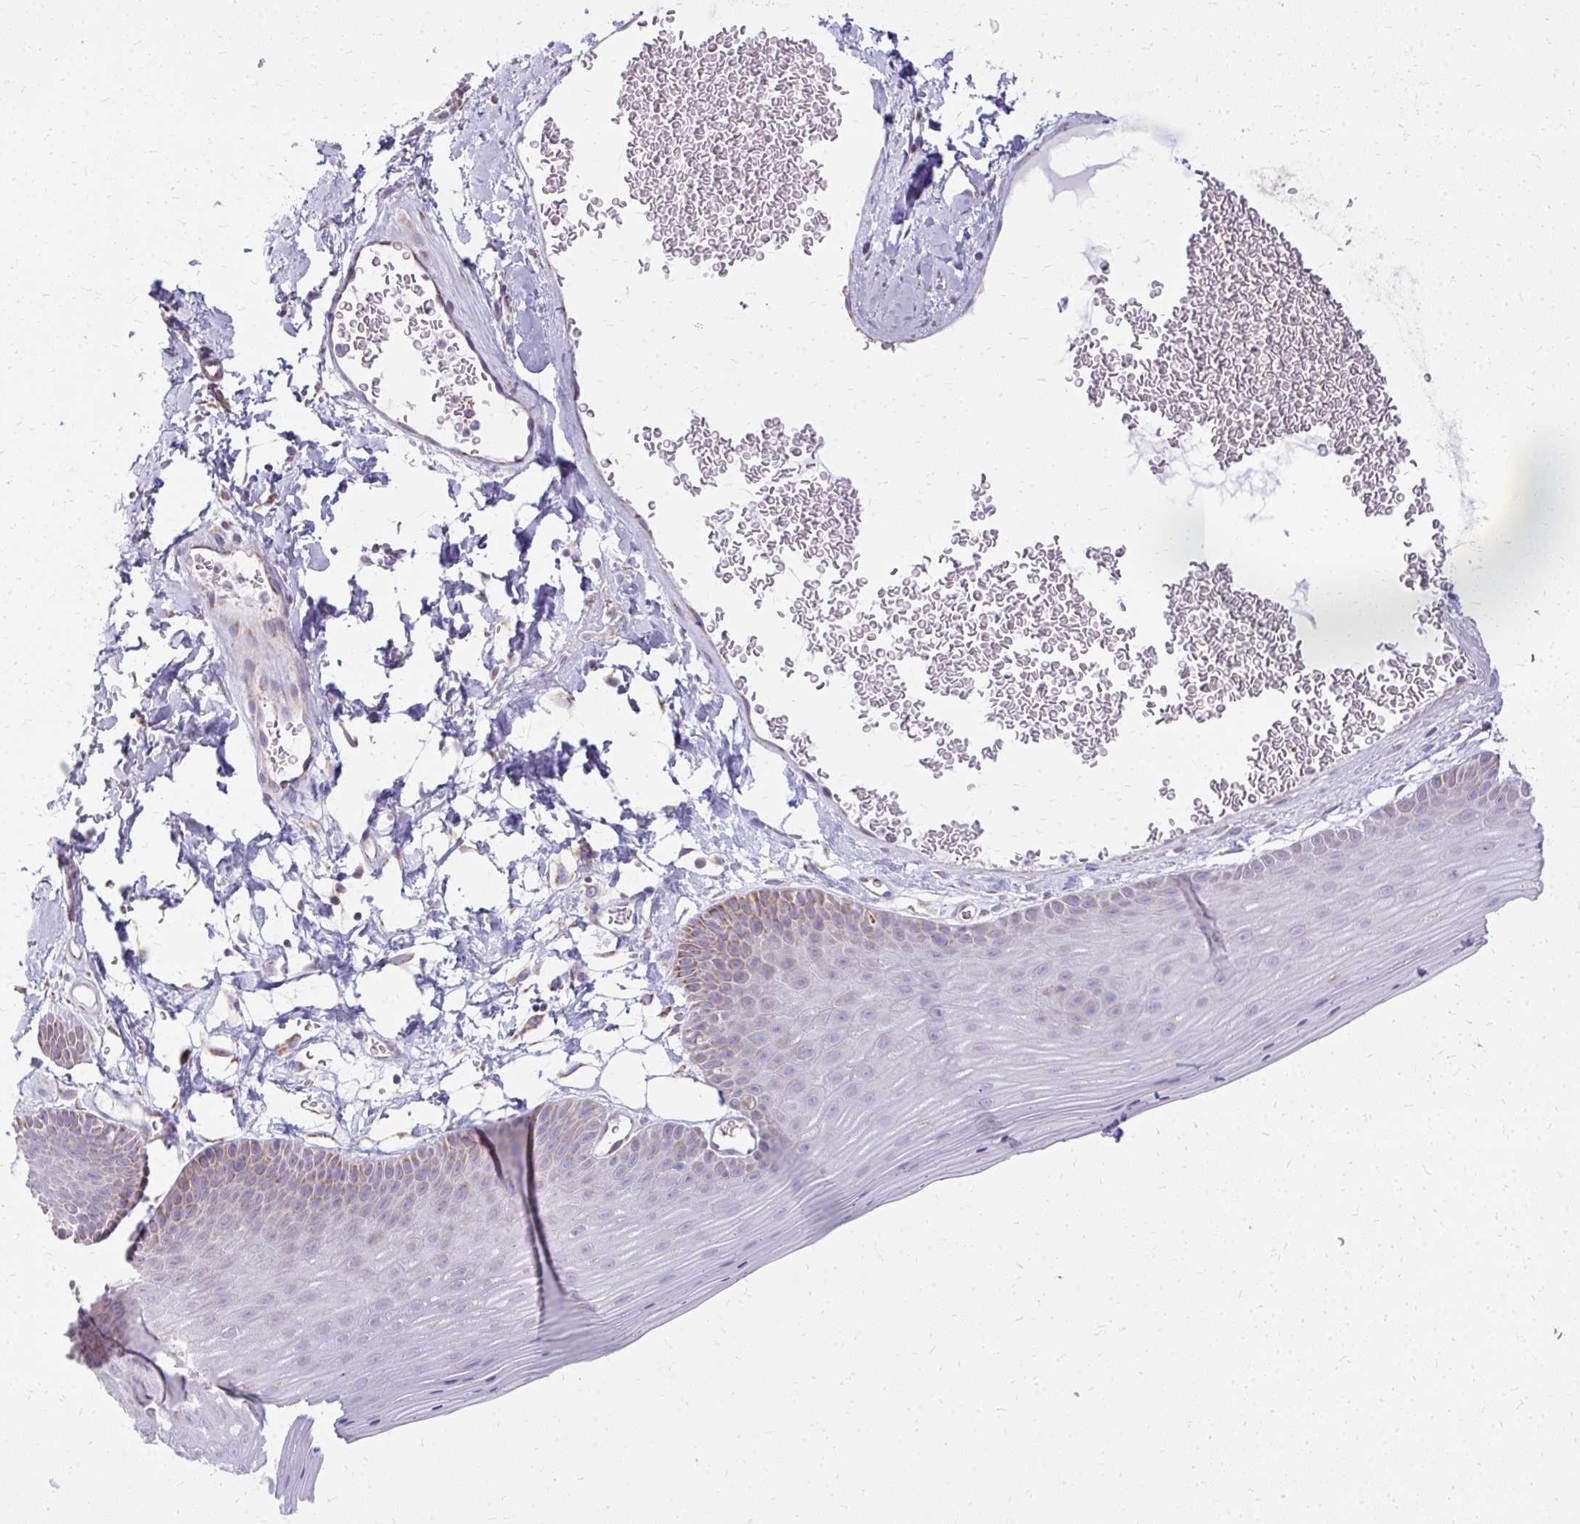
{"staining": {"intensity": "moderate", "quantity": "25%-75%", "location": "cytoplasmic/membranous"}, "tissue": "skin", "cell_type": "Epidermal cells", "image_type": "normal", "snomed": [{"axis": "morphology", "description": "Normal tissue, NOS"}, {"axis": "topography", "description": "Anal"}], "caption": "Brown immunohistochemical staining in unremarkable human skin exhibits moderate cytoplasmic/membranous staining in approximately 25%-75% of epidermal cells.", "gene": "IFIT1", "patient": {"sex": "male", "age": 53}}